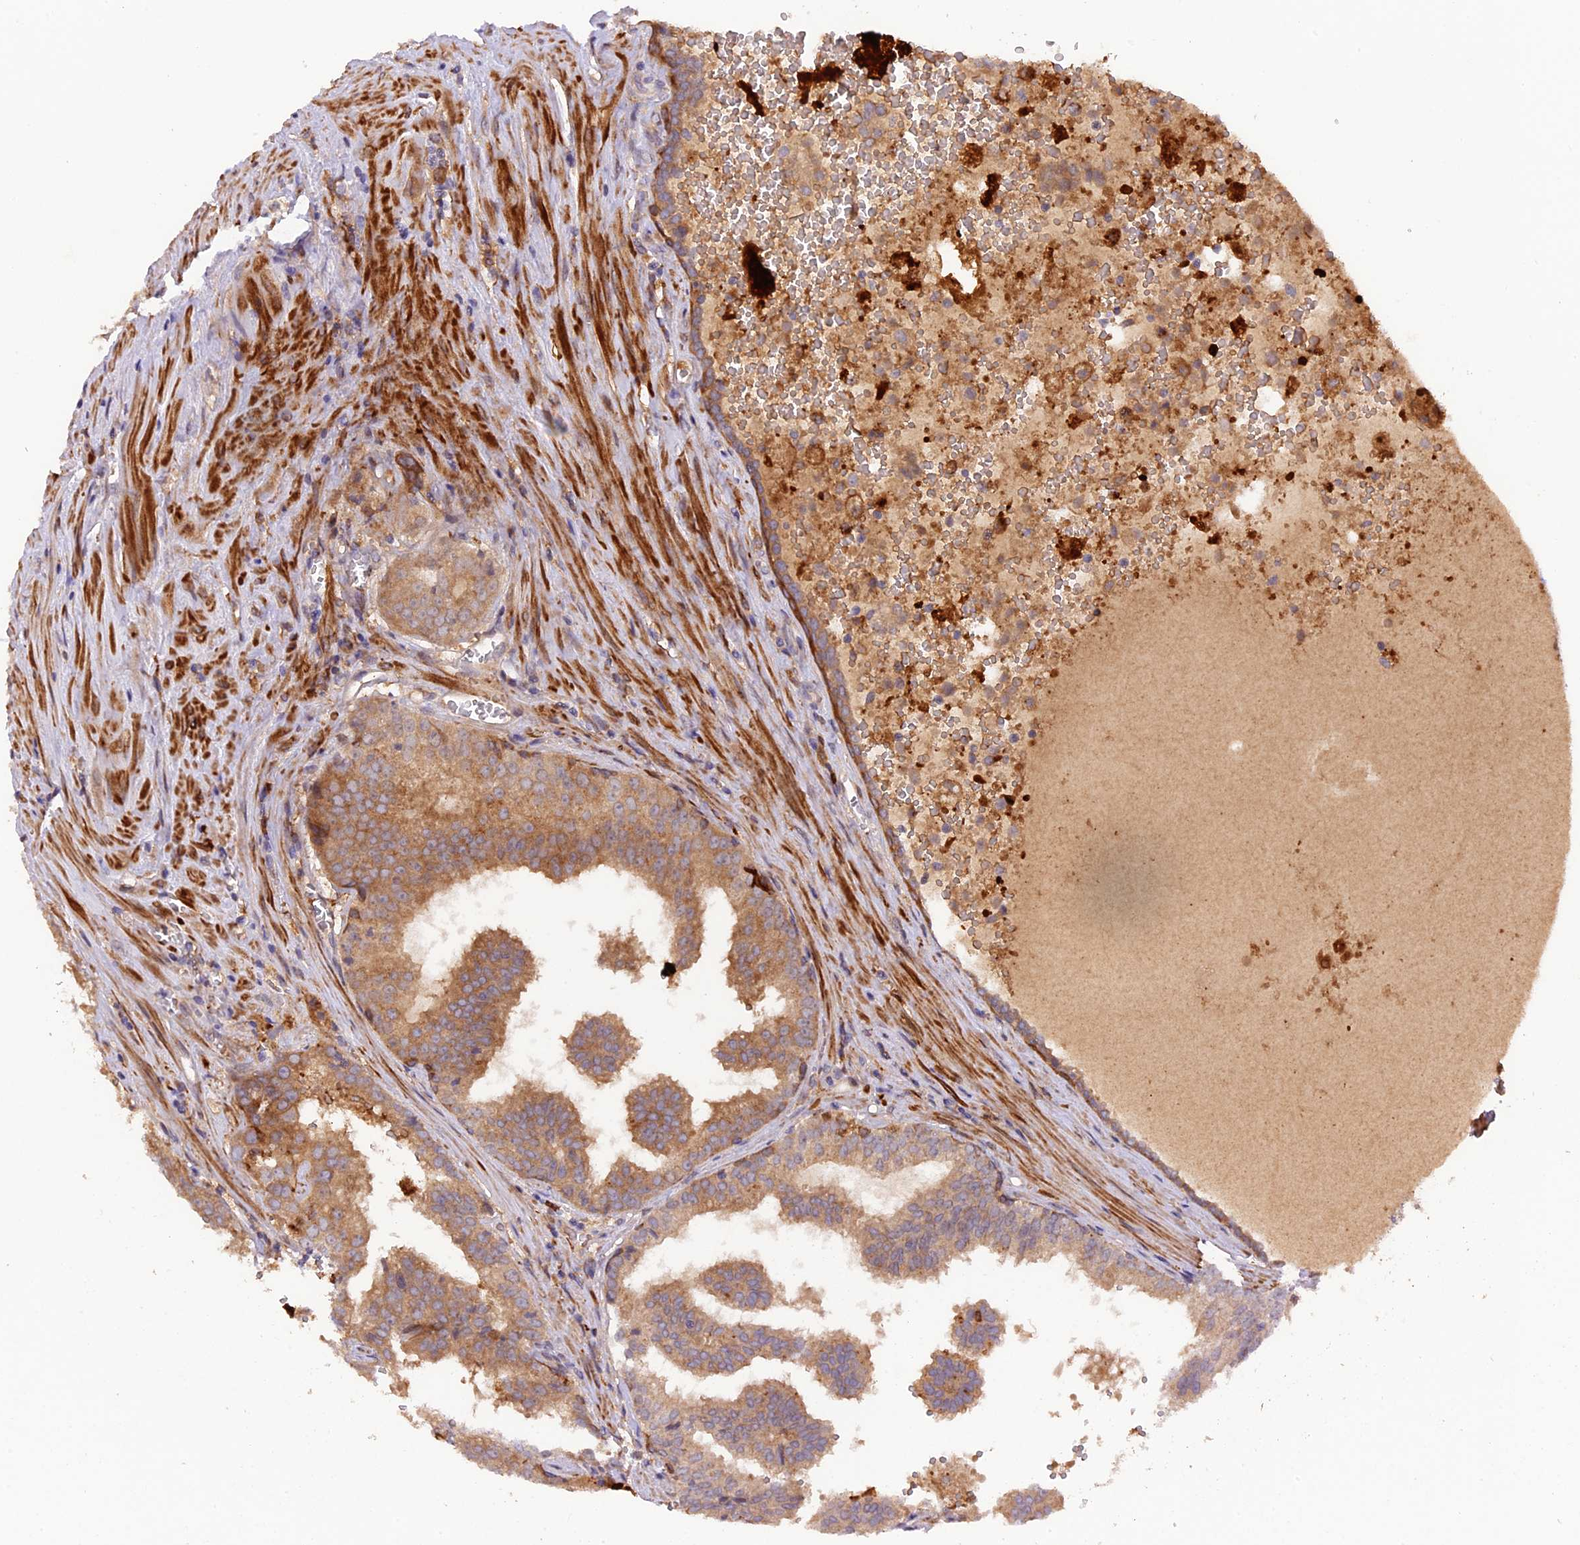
{"staining": {"intensity": "moderate", "quantity": ">75%", "location": "cytoplasmic/membranous"}, "tissue": "prostate cancer", "cell_type": "Tumor cells", "image_type": "cancer", "snomed": [{"axis": "morphology", "description": "Adenocarcinoma, High grade"}, {"axis": "topography", "description": "Prostate"}], "caption": "Immunohistochemistry (IHC) image of neoplastic tissue: prostate high-grade adenocarcinoma stained using IHC shows medium levels of moderate protein expression localized specifically in the cytoplasmic/membranous of tumor cells, appearing as a cytoplasmic/membranous brown color.", "gene": "FERMT1", "patient": {"sex": "male", "age": 68}}